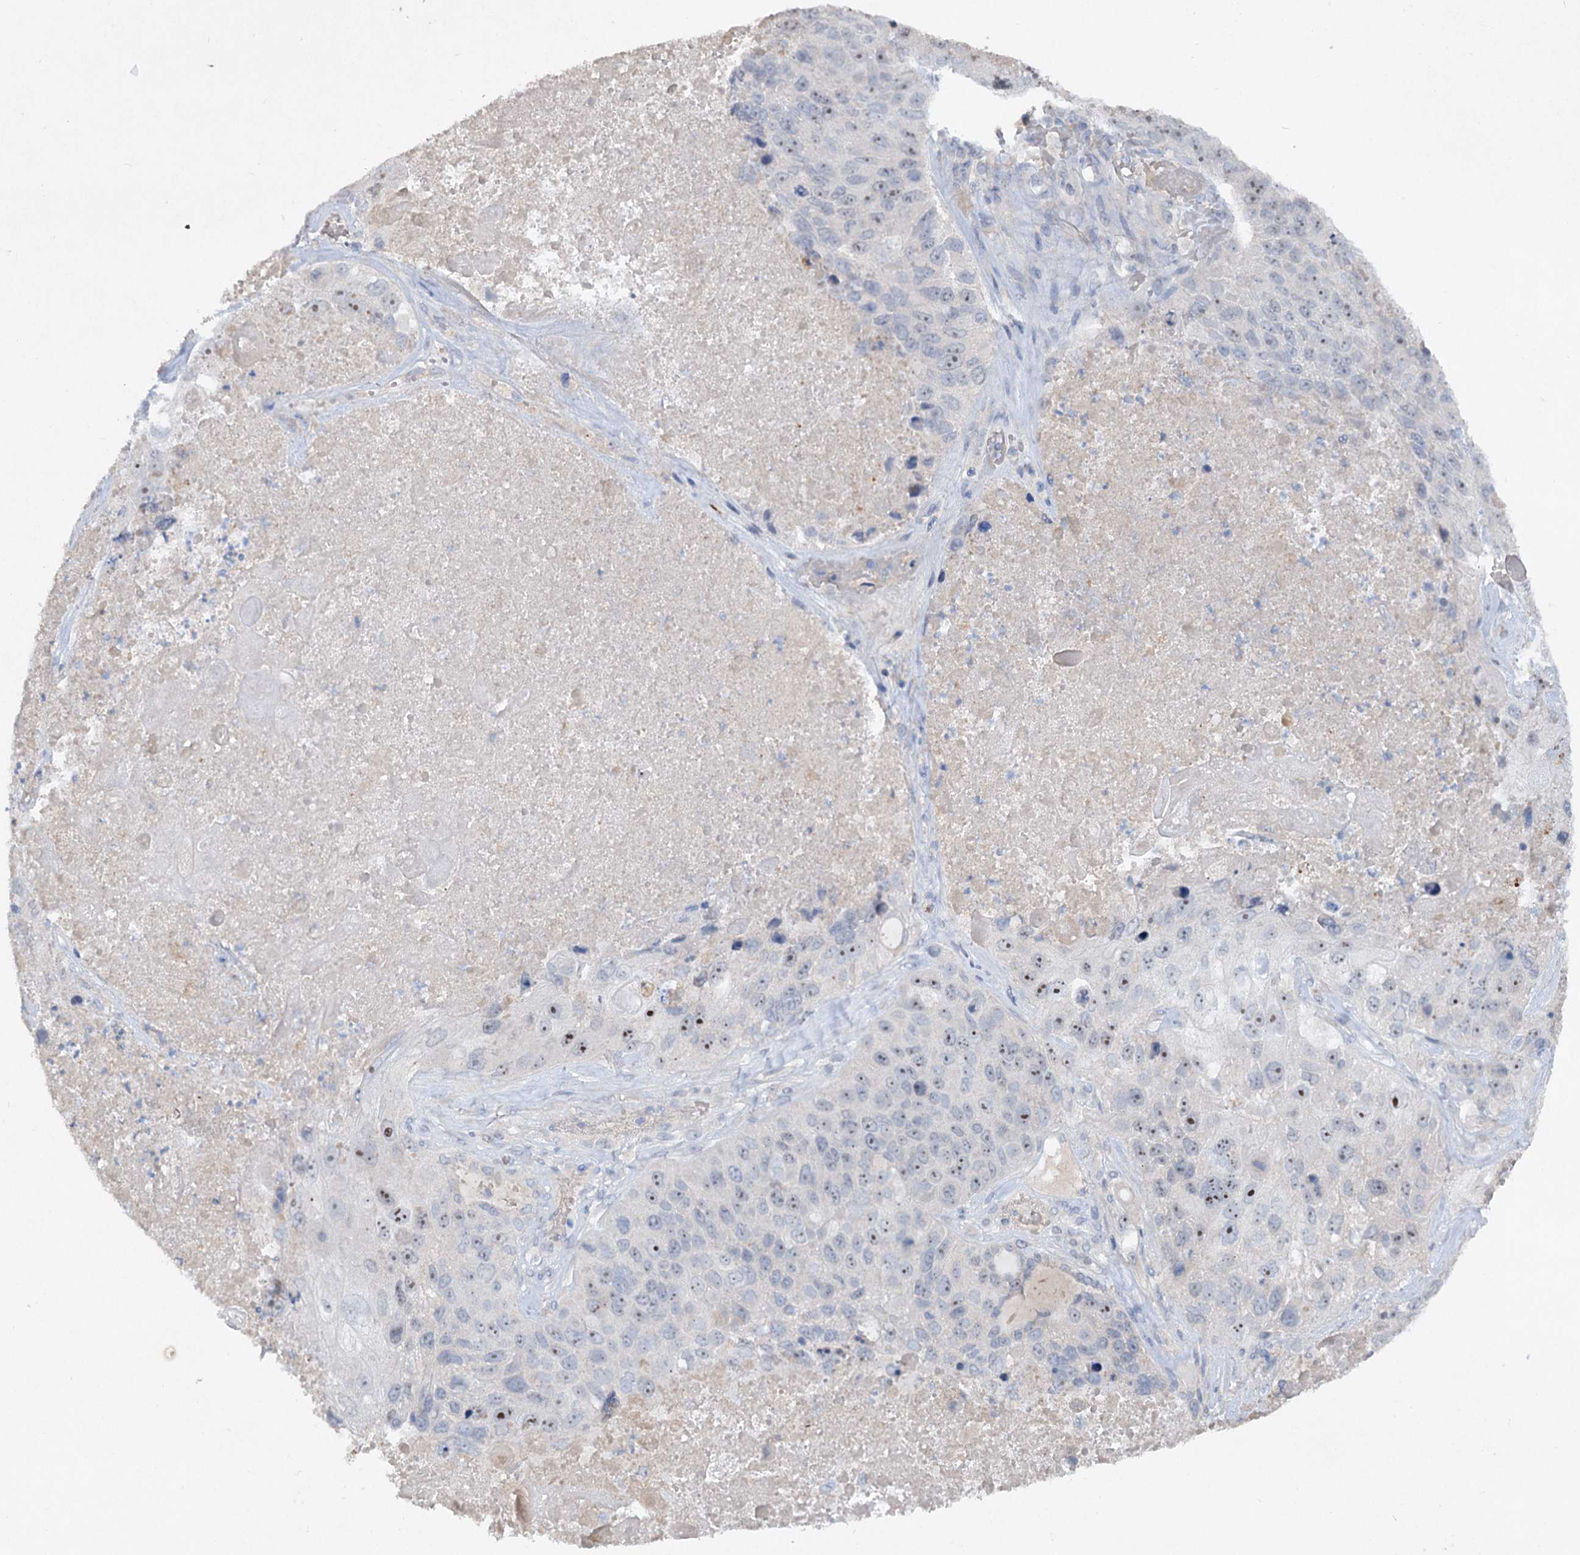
{"staining": {"intensity": "moderate", "quantity": "<25%", "location": "nuclear"}, "tissue": "lung cancer", "cell_type": "Tumor cells", "image_type": "cancer", "snomed": [{"axis": "morphology", "description": "Squamous cell carcinoma, NOS"}, {"axis": "topography", "description": "Lung"}], "caption": "DAB (3,3'-diaminobenzidine) immunohistochemical staining of lung cancer demonstrates moderate nuclear protein positivity in about <25% of tumor cells.", "gene": "ATP4A", "patient": {"sex": "male", "age": 61}}